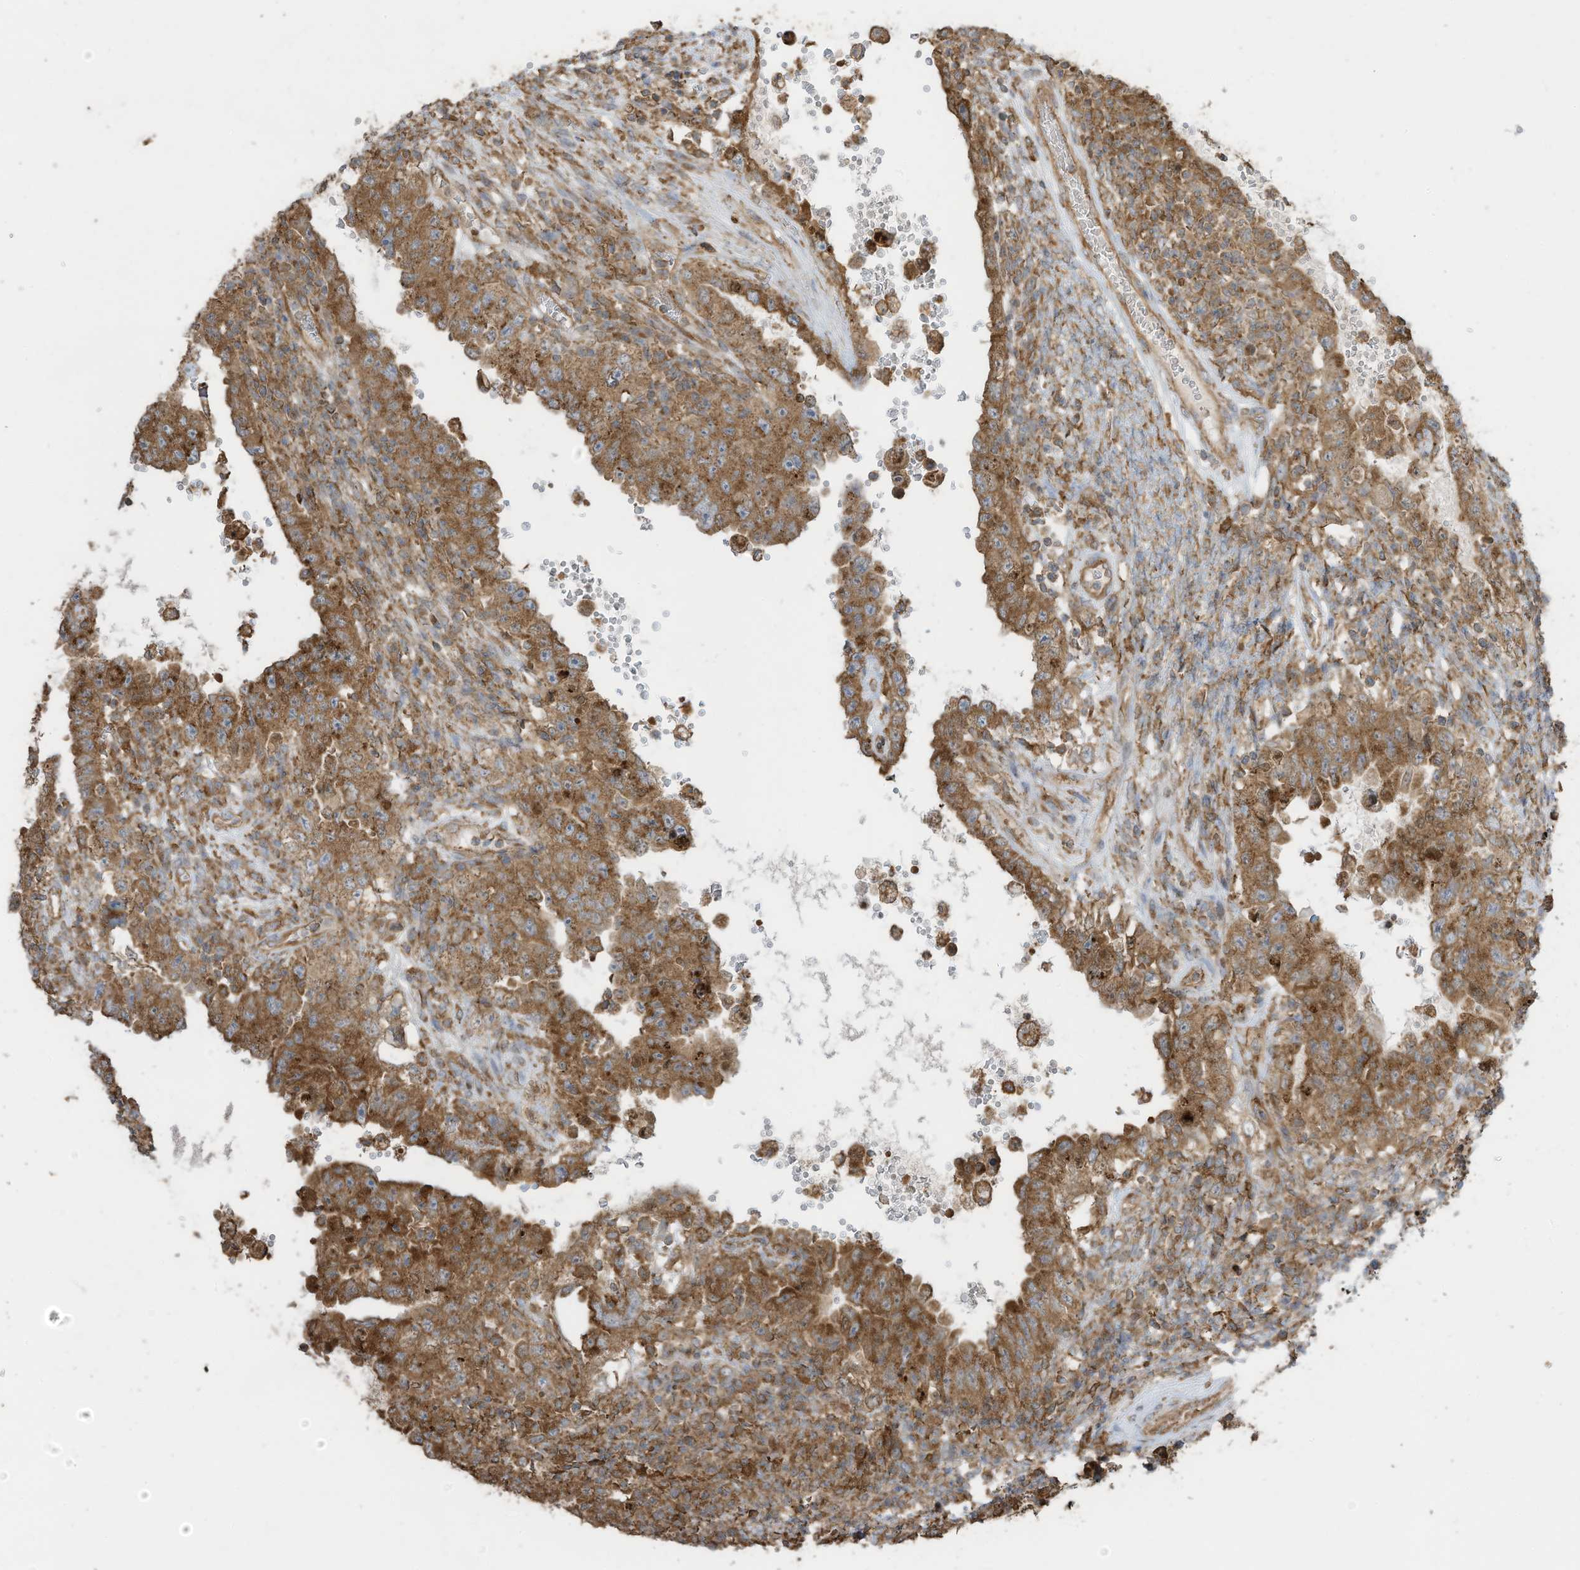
{"staining": {"intensity": "moderate", "quantity": ">75%", "location": "cytoplasmic/membranous"}, "tissue": "testis cancer", "cell_type": "Tumor cells", "image_type": "cancer", "snomed": [{"axis": "morphology", "description": "Carcinoma, Embryonal, NOS"}, {"axis": "topography", "description": "Testis"}], "caption": "This histopathology image demonstrates testis cancer (embryonal carcinoma) stained with IHC to label a protein in brown. The cytoplasmic/membranous of tumor cells show moderate positivity for the protein. Nuclei are counter-stained blue.", "gene": "CGAS", "patient": {"sex": "male", "age": 26}}